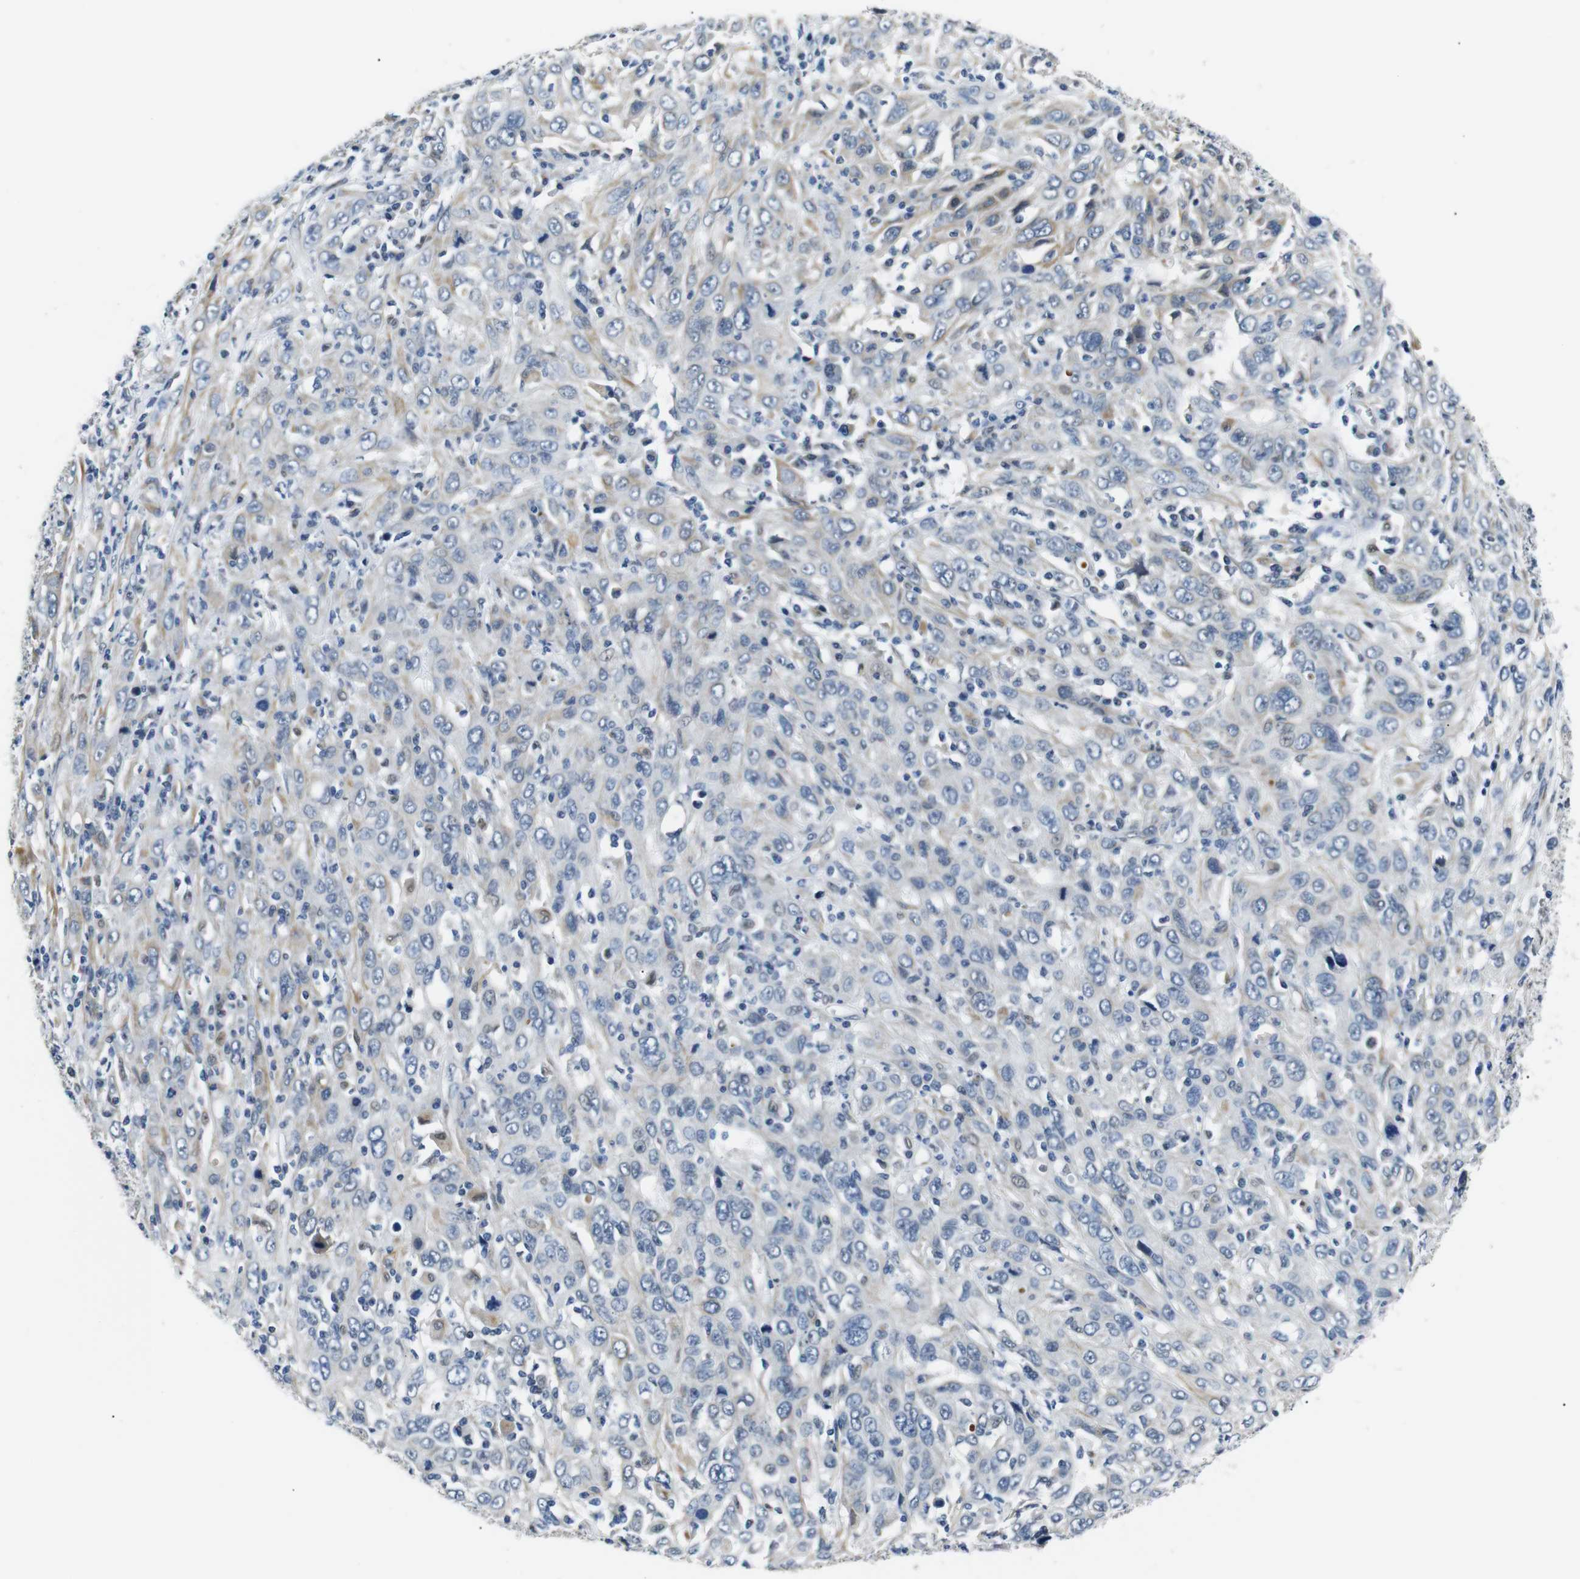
{"staining": {"intensity": "weak", "quantity": "<25%", "location": "cytoplasmic/membranous"}, "tissue": "cervical cancer", "cell_type": "Tumor cells", "image_type": "cancer", "snomed": [{"axis": "morphology", "description": "Squamous cell carcinoma, NOS"}, {"axis": "topography", "description": "Cervix"}], "caption": "Tumor cells are negative for brown protein staining in squamous cell carcinoma (cervical).", "gene": "TAFA1", "patient": {"sex": "female", "age": 46}}